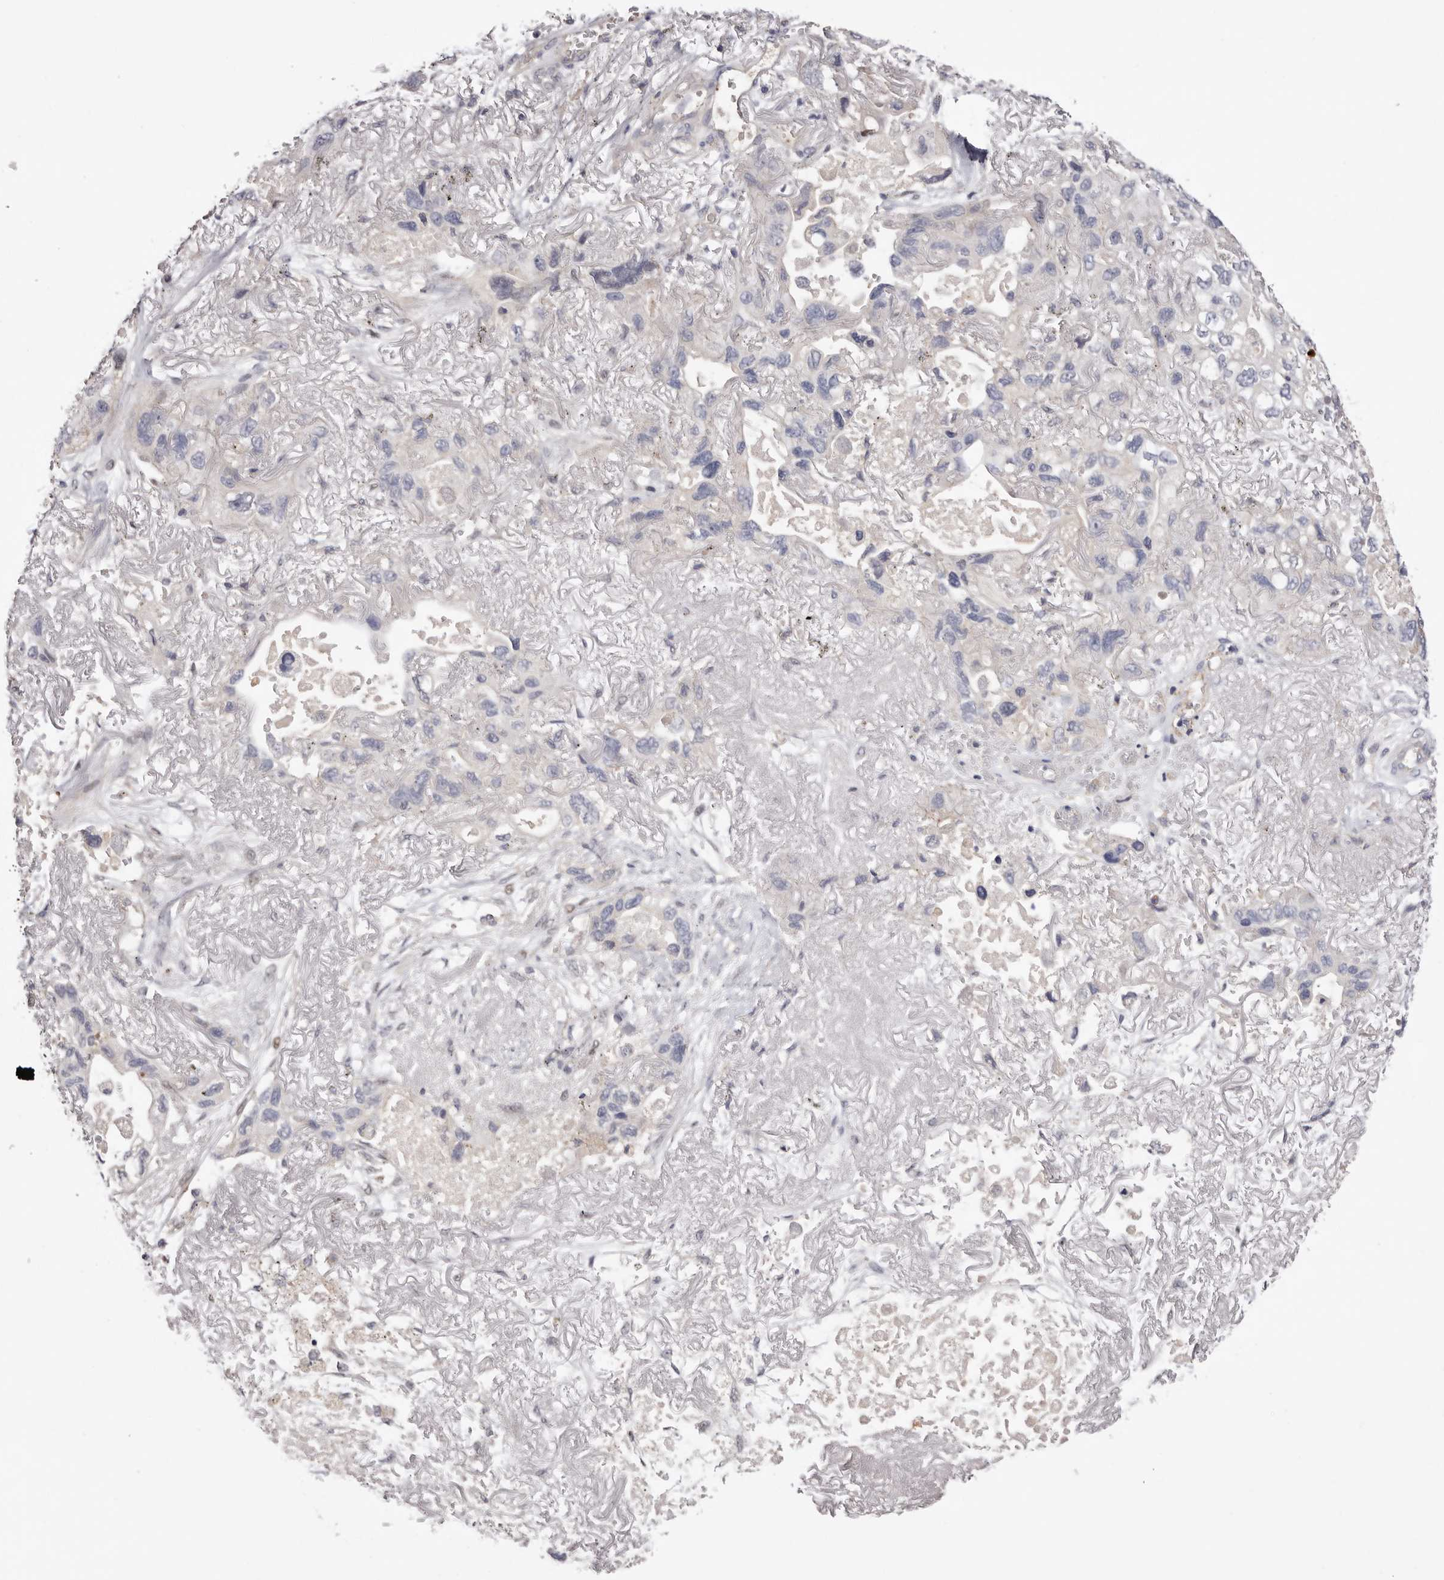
{"staining": {"intensity": "negative", "quantity": "none", "location": "none"}, "tissue": "lung cancer", "cell_type": "Tumor cells", "image_type": "cancer", "snomed": [{"axis": "morphology", "description": "Squamous cell carcinoma, NOS"}, {"axis": "topography", "description": "Lung"}], "caption": "An IHC micrograph of lung cancer is shown. There is no staining in tumor cells of lung cancer. (DAB (3,3'-diaminobenzidine) immunohistochemistry (IHC) with hematoxylin counter stain).", "gene": "LMLN", "patient": {"sex": "female", "age": 73}}